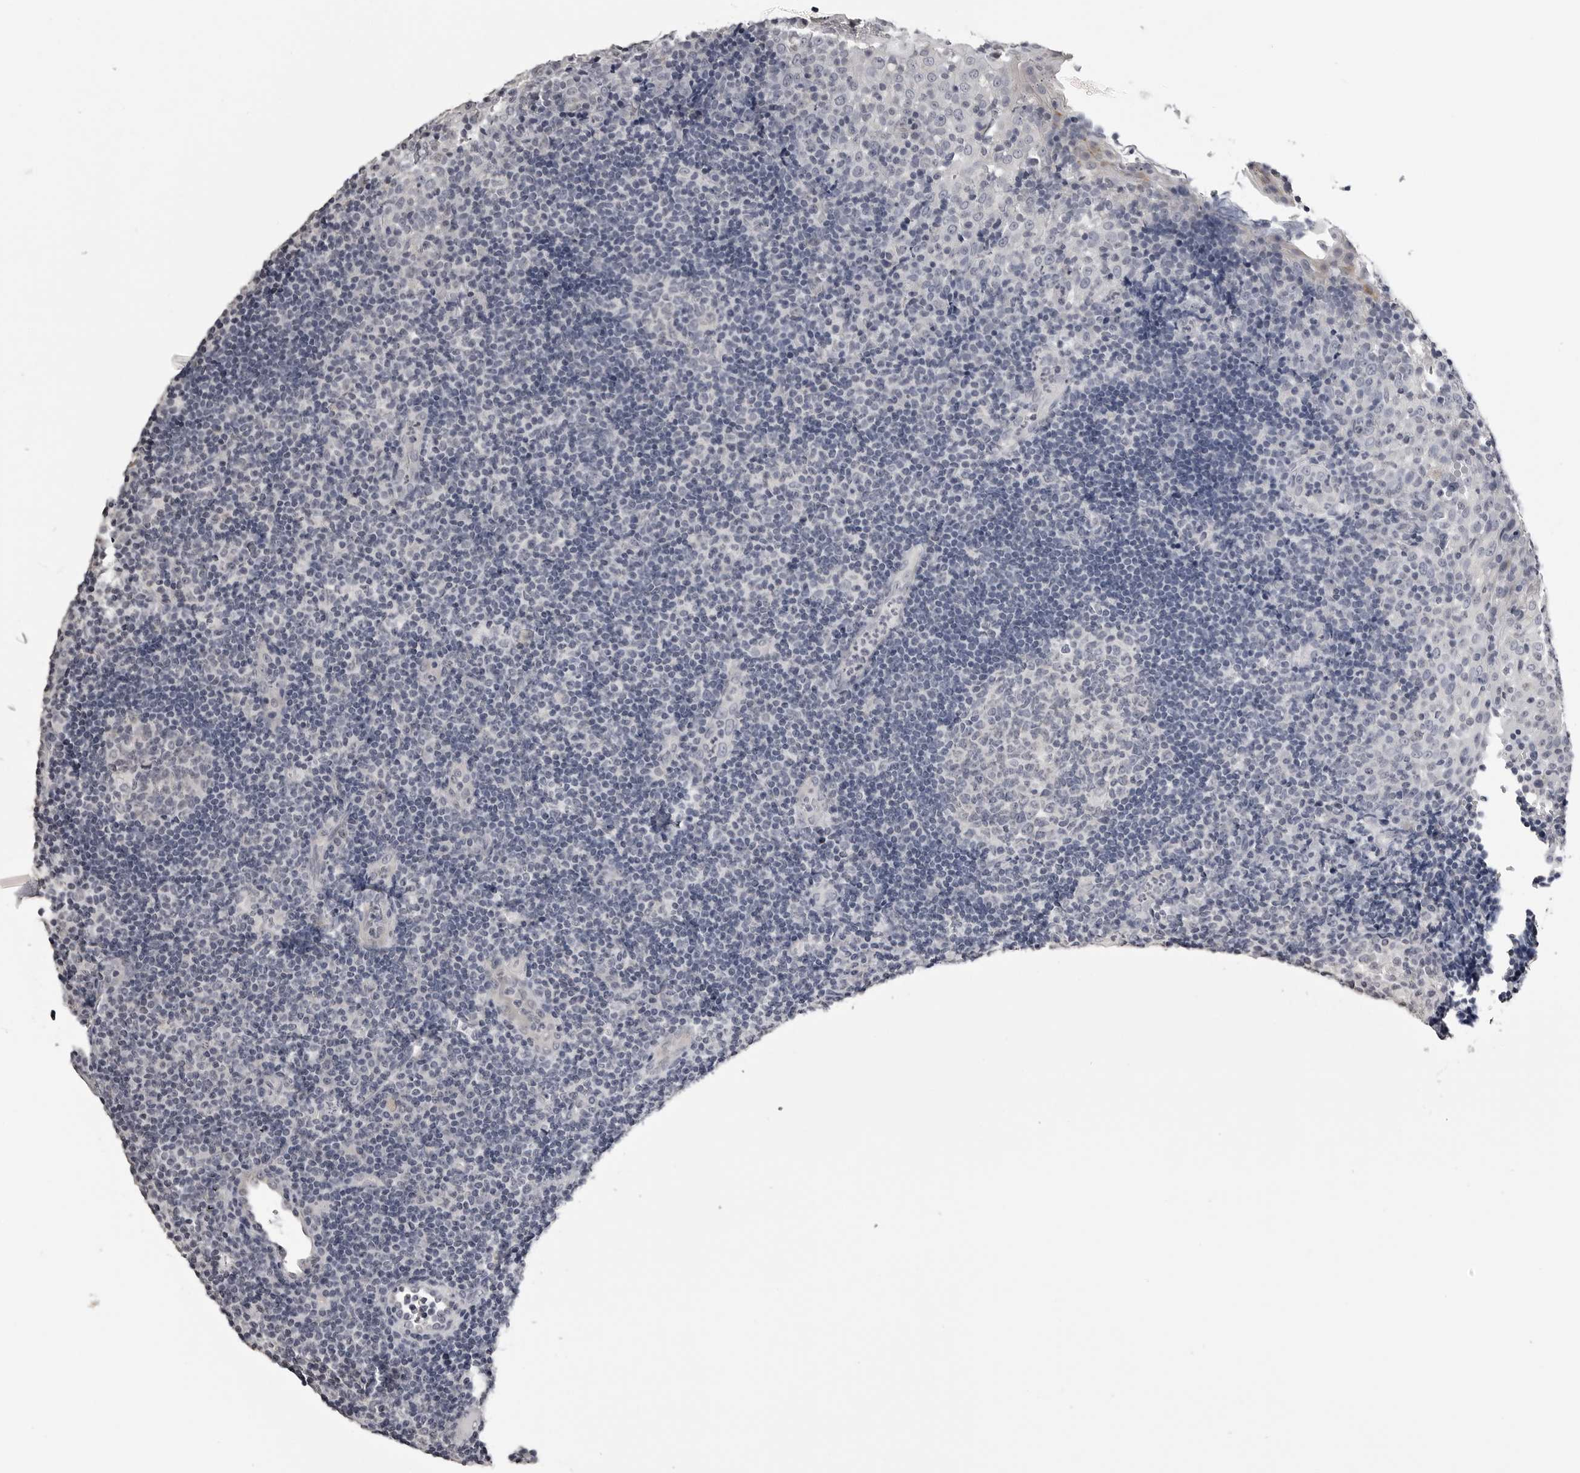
{"staining": {"intensity": "negative", "quantity": "none", "location": "none"}, "tissue": "tonsil", "cell_type": "Germinal center cells", "image_type": "normal", "snomed": [{"axis": "morphology", "description": "Normal tissue, NOS"}, {"axis": "topography", "description": "Tonsil"}], "caption": "This micrograph is of unremarkable tonsil stained with immunohistochemistry (IHC) to label a protein in brown with the nuclei are counter-stained blue. There is no expression in germinal center cells. (IHC, brightfield microscopy, high magnification).", "gene": "GPN2", "patient": {"sex": "female", "age": 40}}